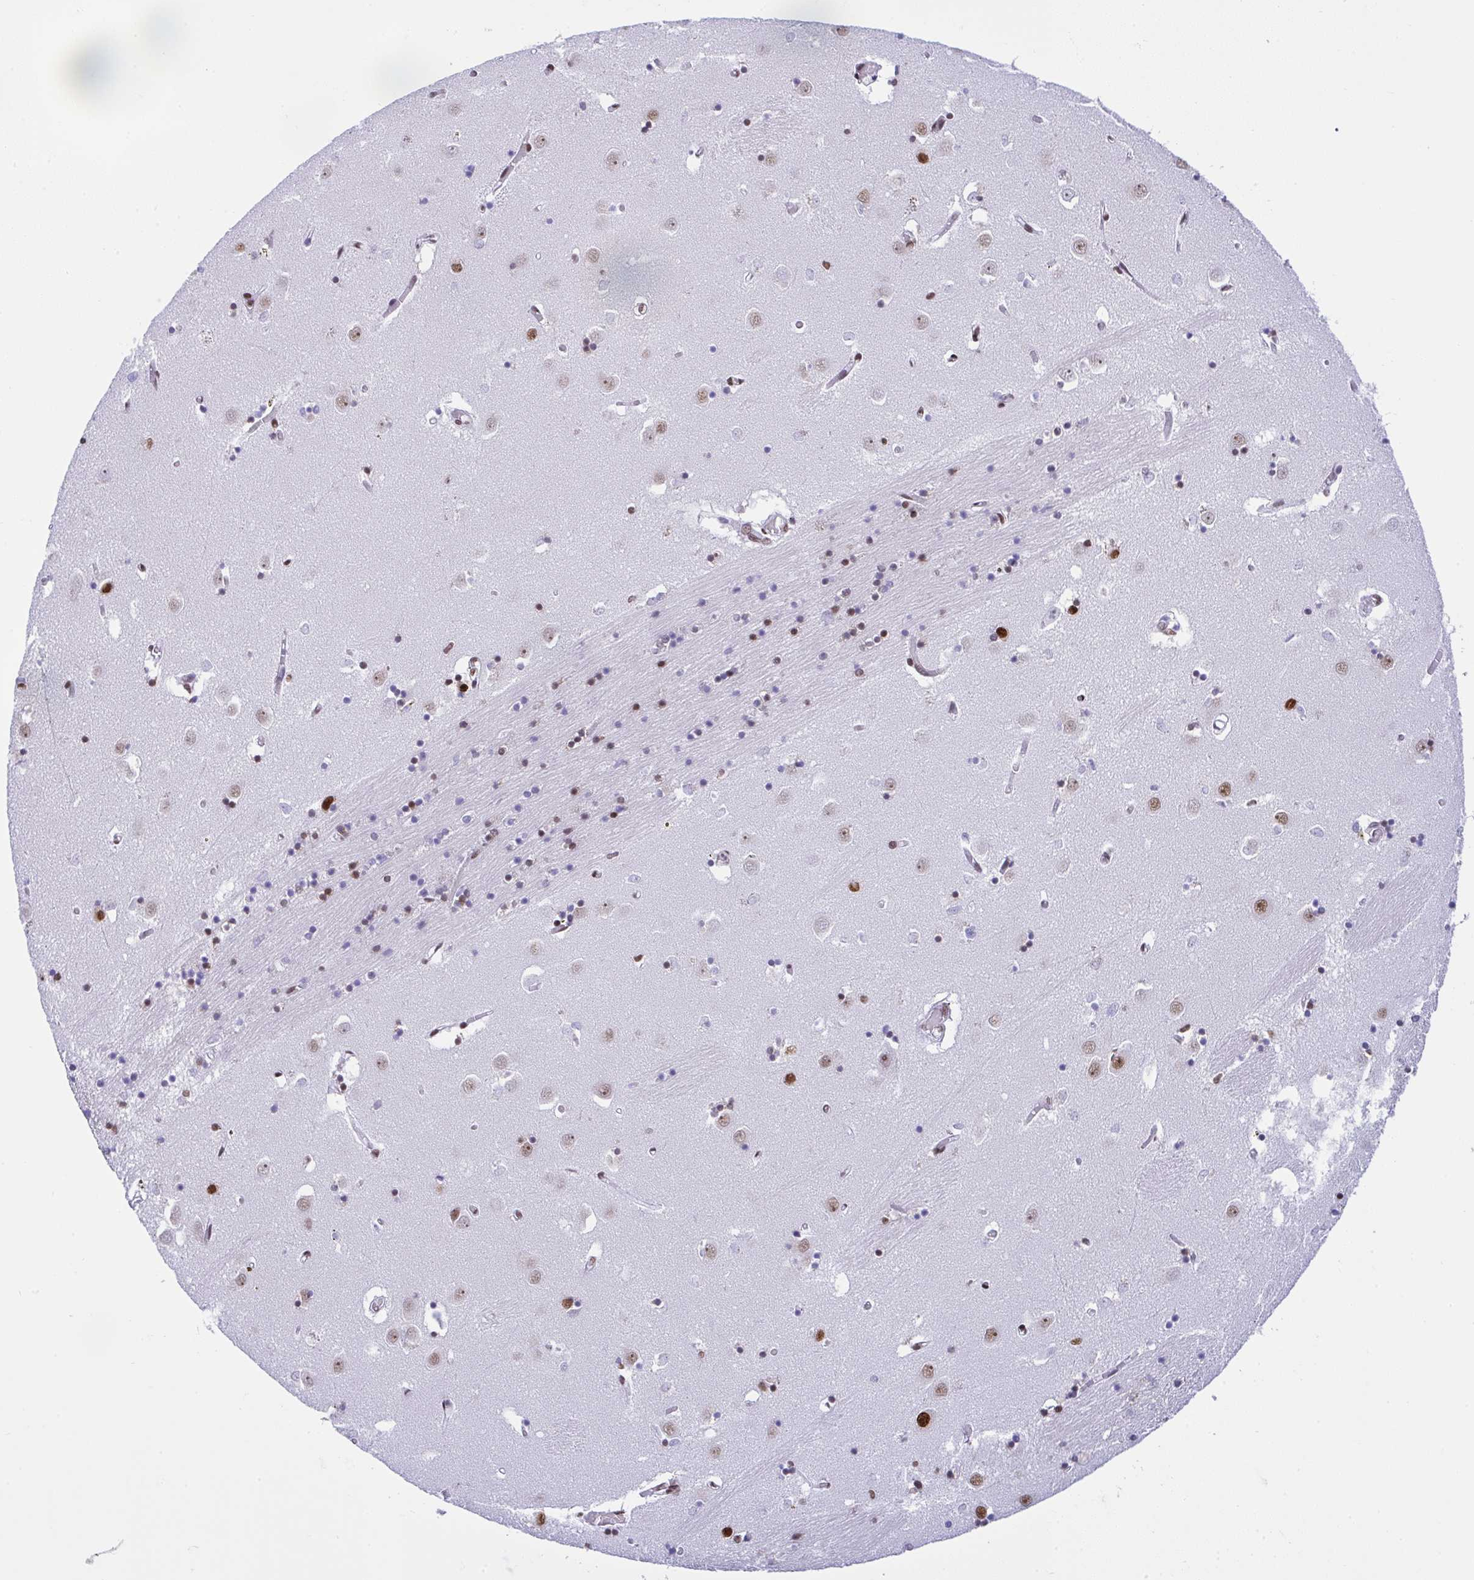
{"staining": {"intensity": "strong", "quantity": "<25%", "location": "nuclear"}, "tissue": "caudate", "cell_type": "Glial cells", "image_type": "normal", "snomed": [{"axis": "morphology", "description": "Normal tissue, NOS"}, {"axis": "topography", "description": "Lateral ventricle wall"}], "caption": "Protein analysis of unremarkable caudate demonstrates strong nuclear expression in approximately <25% of glial cells.", "gene": "DDX52", "patient": {"sex": "male", "age": 70}}